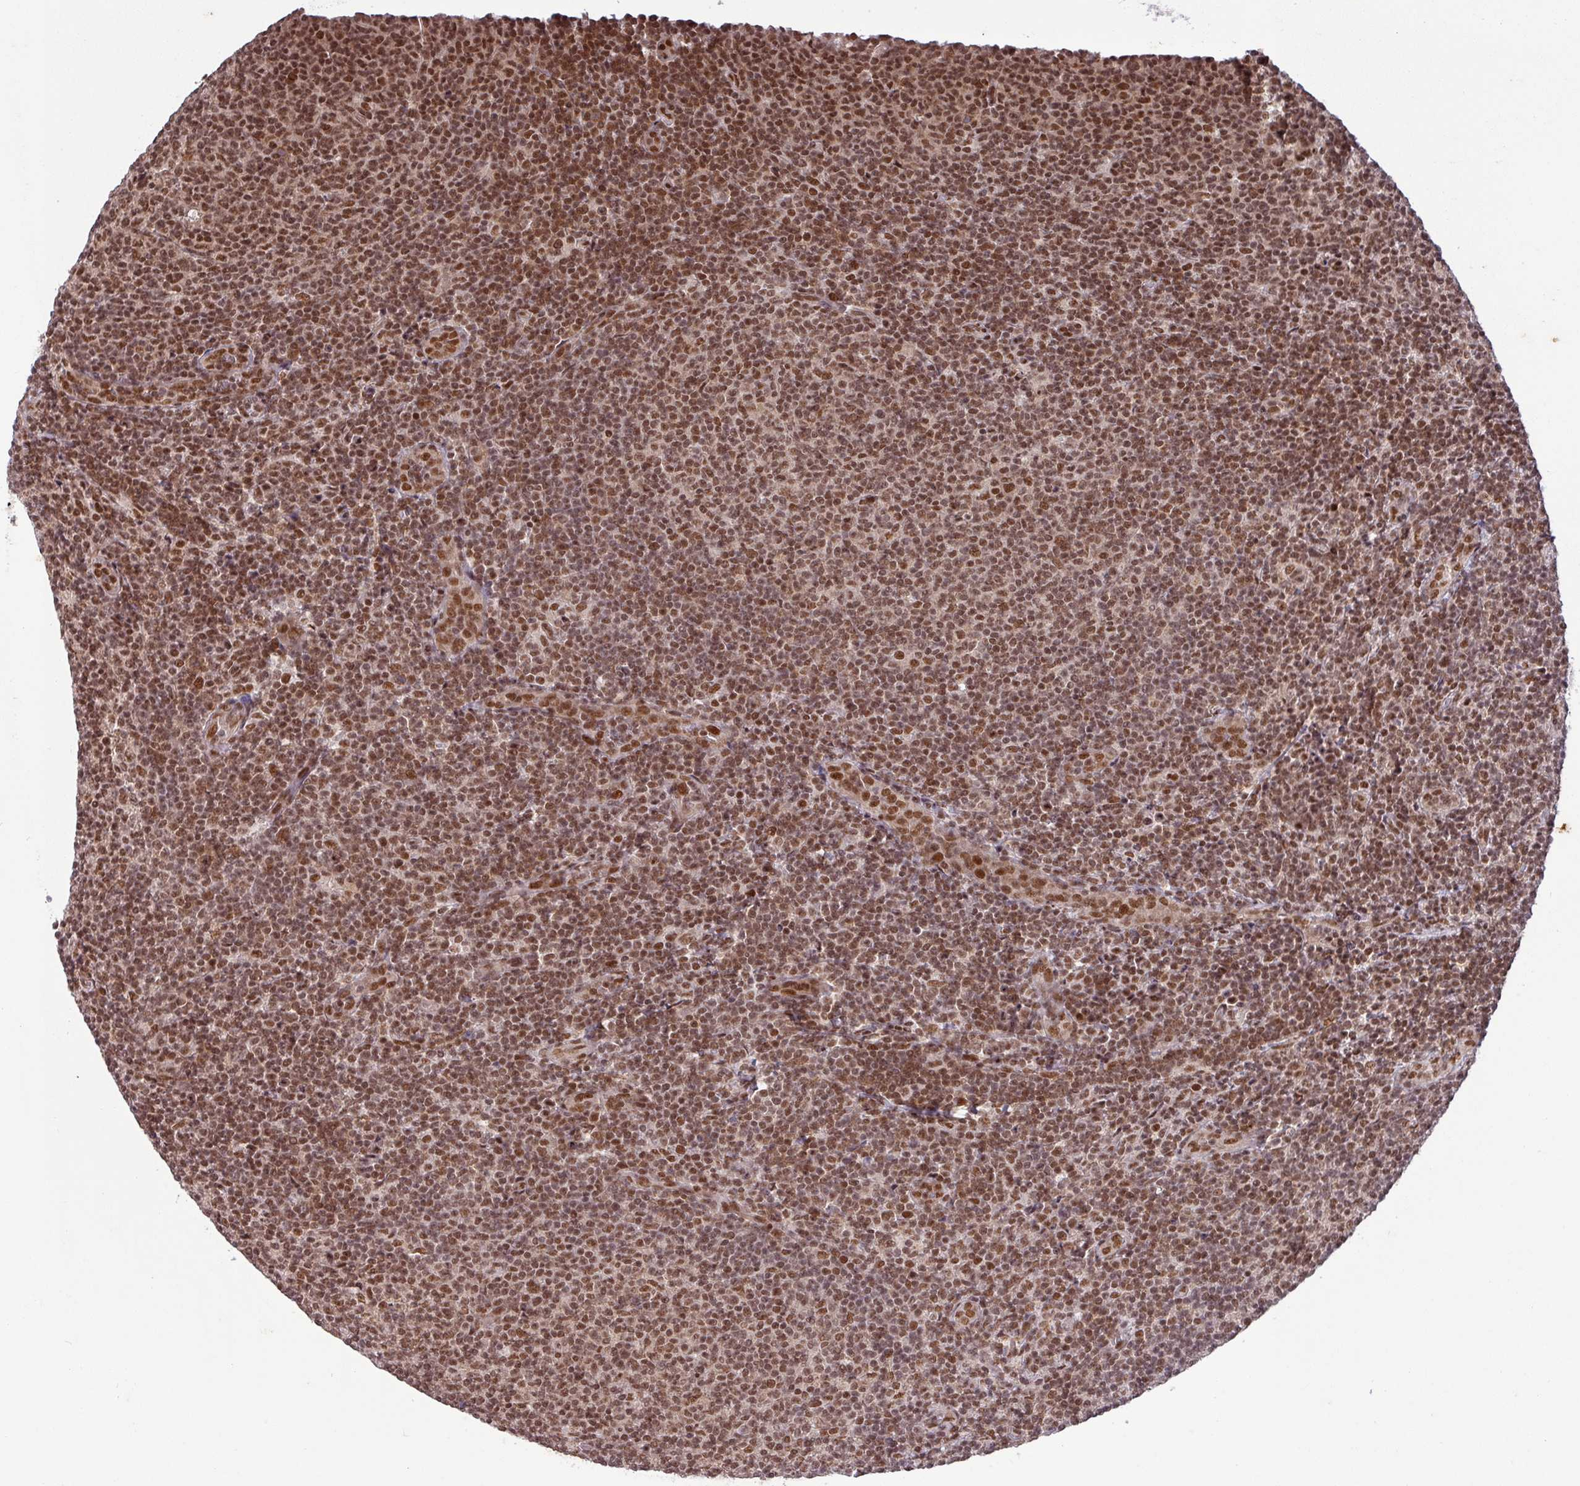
{"staining": {"intensity": "moderate", "quantity": ">75%", "location": "nuclear"}, "tissue": "lymphoma", "cell_type": "Tumor cells", "image_type": "cancer", "snomed": [{"axis": "morphology", "description": "Malignant lymphoma, non-Hodgkin's type, Low grade"}, {"axis": "topography", "description": "Lymph node"}], "caption": "Immunohistochemistry histopathology image of low-grade malignant lymphoma, non-Hodgkin's type stained for a protein (brown), which reveals medium levels of moderate nuclear expression in about >75% of tumor cells.", "gene": "SRSF2", "patient": {"sex": "male", "age": 66}}